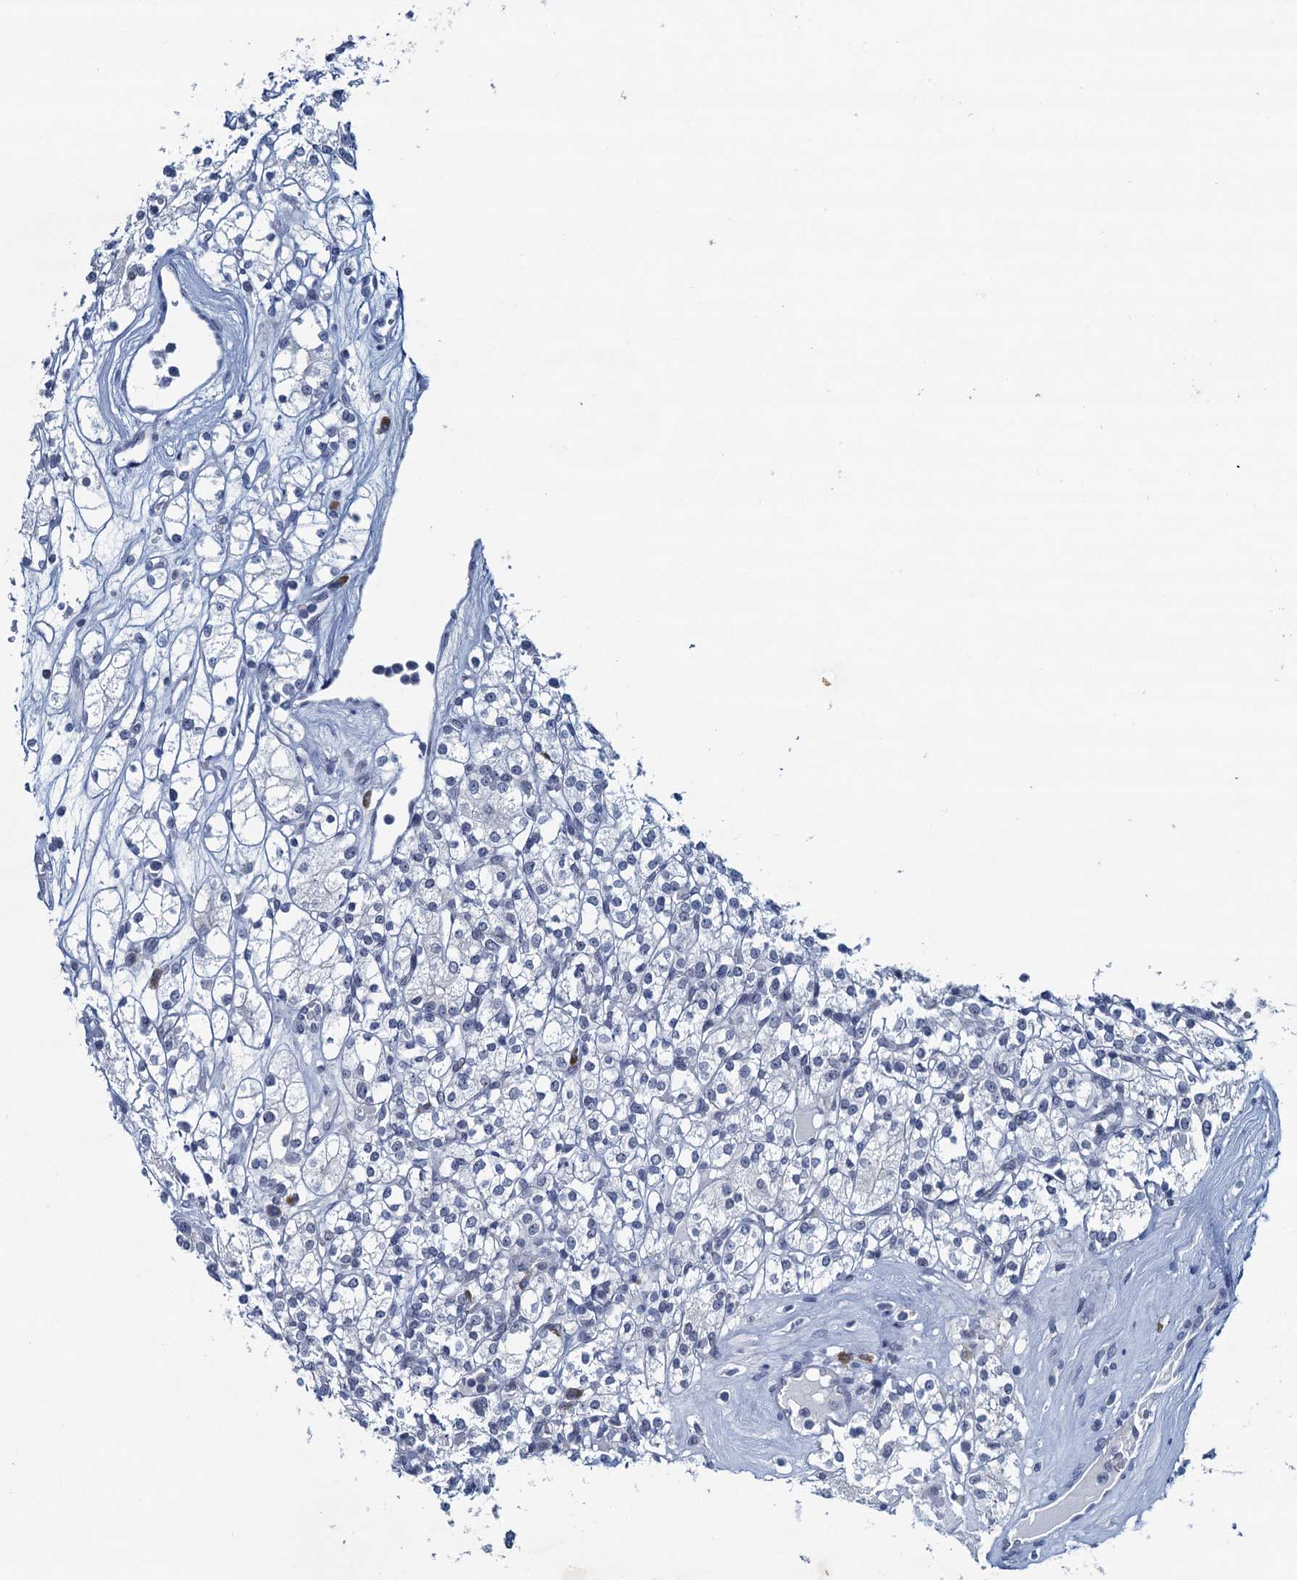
{"staining": {"intensity": "negative", "quantity": "none", "location": "none"}, "tissue": "renal cancer", "cell_type": "Tumor cells", "image_type": "cancer", "snomed": [{"axis": "morphology", "description": "Adenocarcinoma, NOS"}, {"axis": "topography", "description": "Kidney"}], "caption": "This is an immunohistochemistry (IHC) histopathology image of adenocarcinoma (renal). There is no staining in tumor cells.", "gene": "HAPSTR1", "patient": {"sex": "male", "age": 77}}